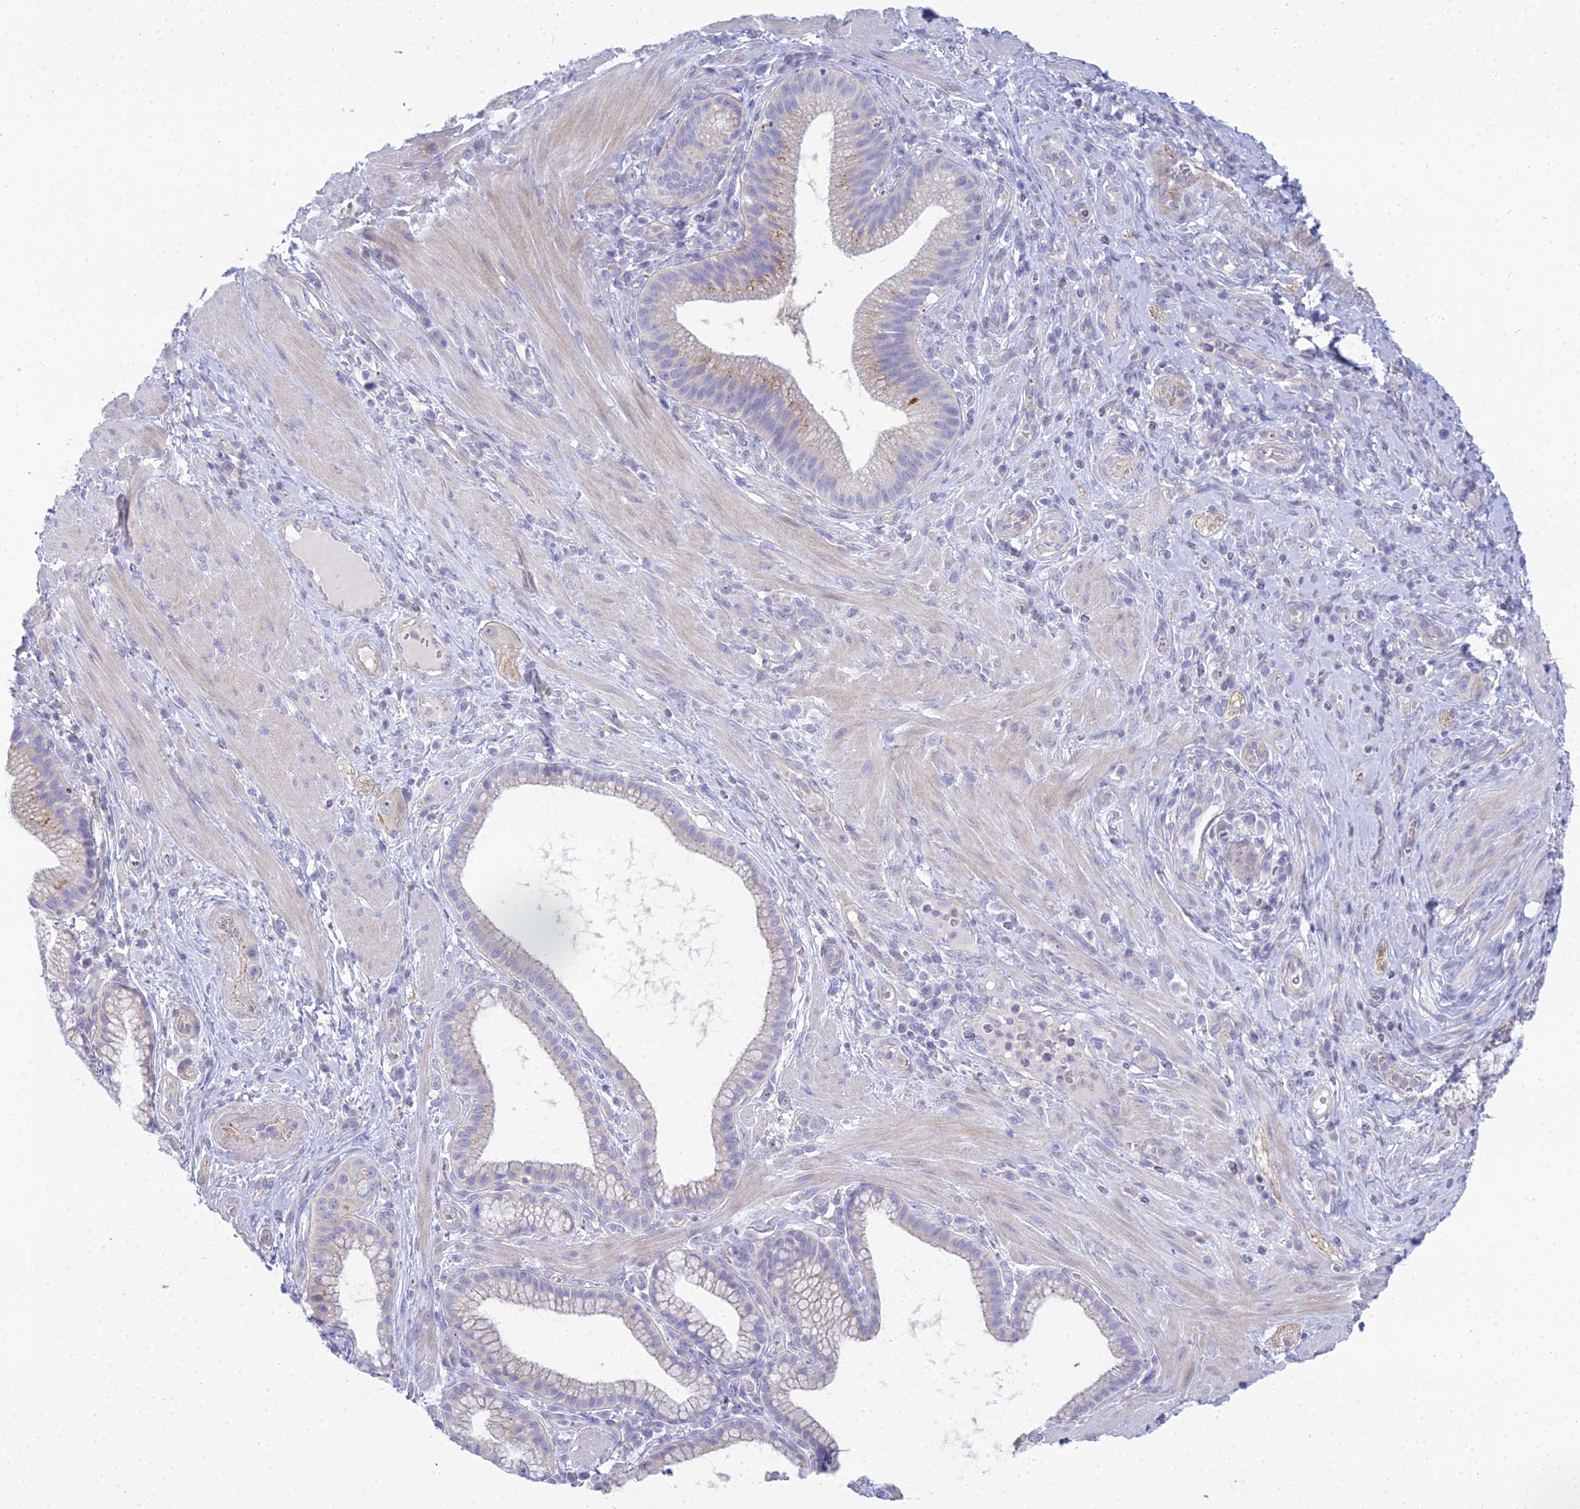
{"staining": {"intensity": "weak", "quantity": "<25%", "location": "cytoplasmic/membranous"}, "tissue": "pancreatic cancer", "cell_type": "Tumor cells", "image_type": "cancer", "snomed": [{"axis": "morphology", "description": "Adenocarcinoma, NOS"}, {"axis": "topography", "description": "Pancreas"}], "caption": "IHC histopathology image of neoplastic tissue: human adenocarcinoma (pancreatic) stained with DAB (3,3'-diaminobenzidine) exhibits no significant protein staining in tumor cells.", "gene": "SMIM24", "patient": {"sex": "male", "age": 72}}